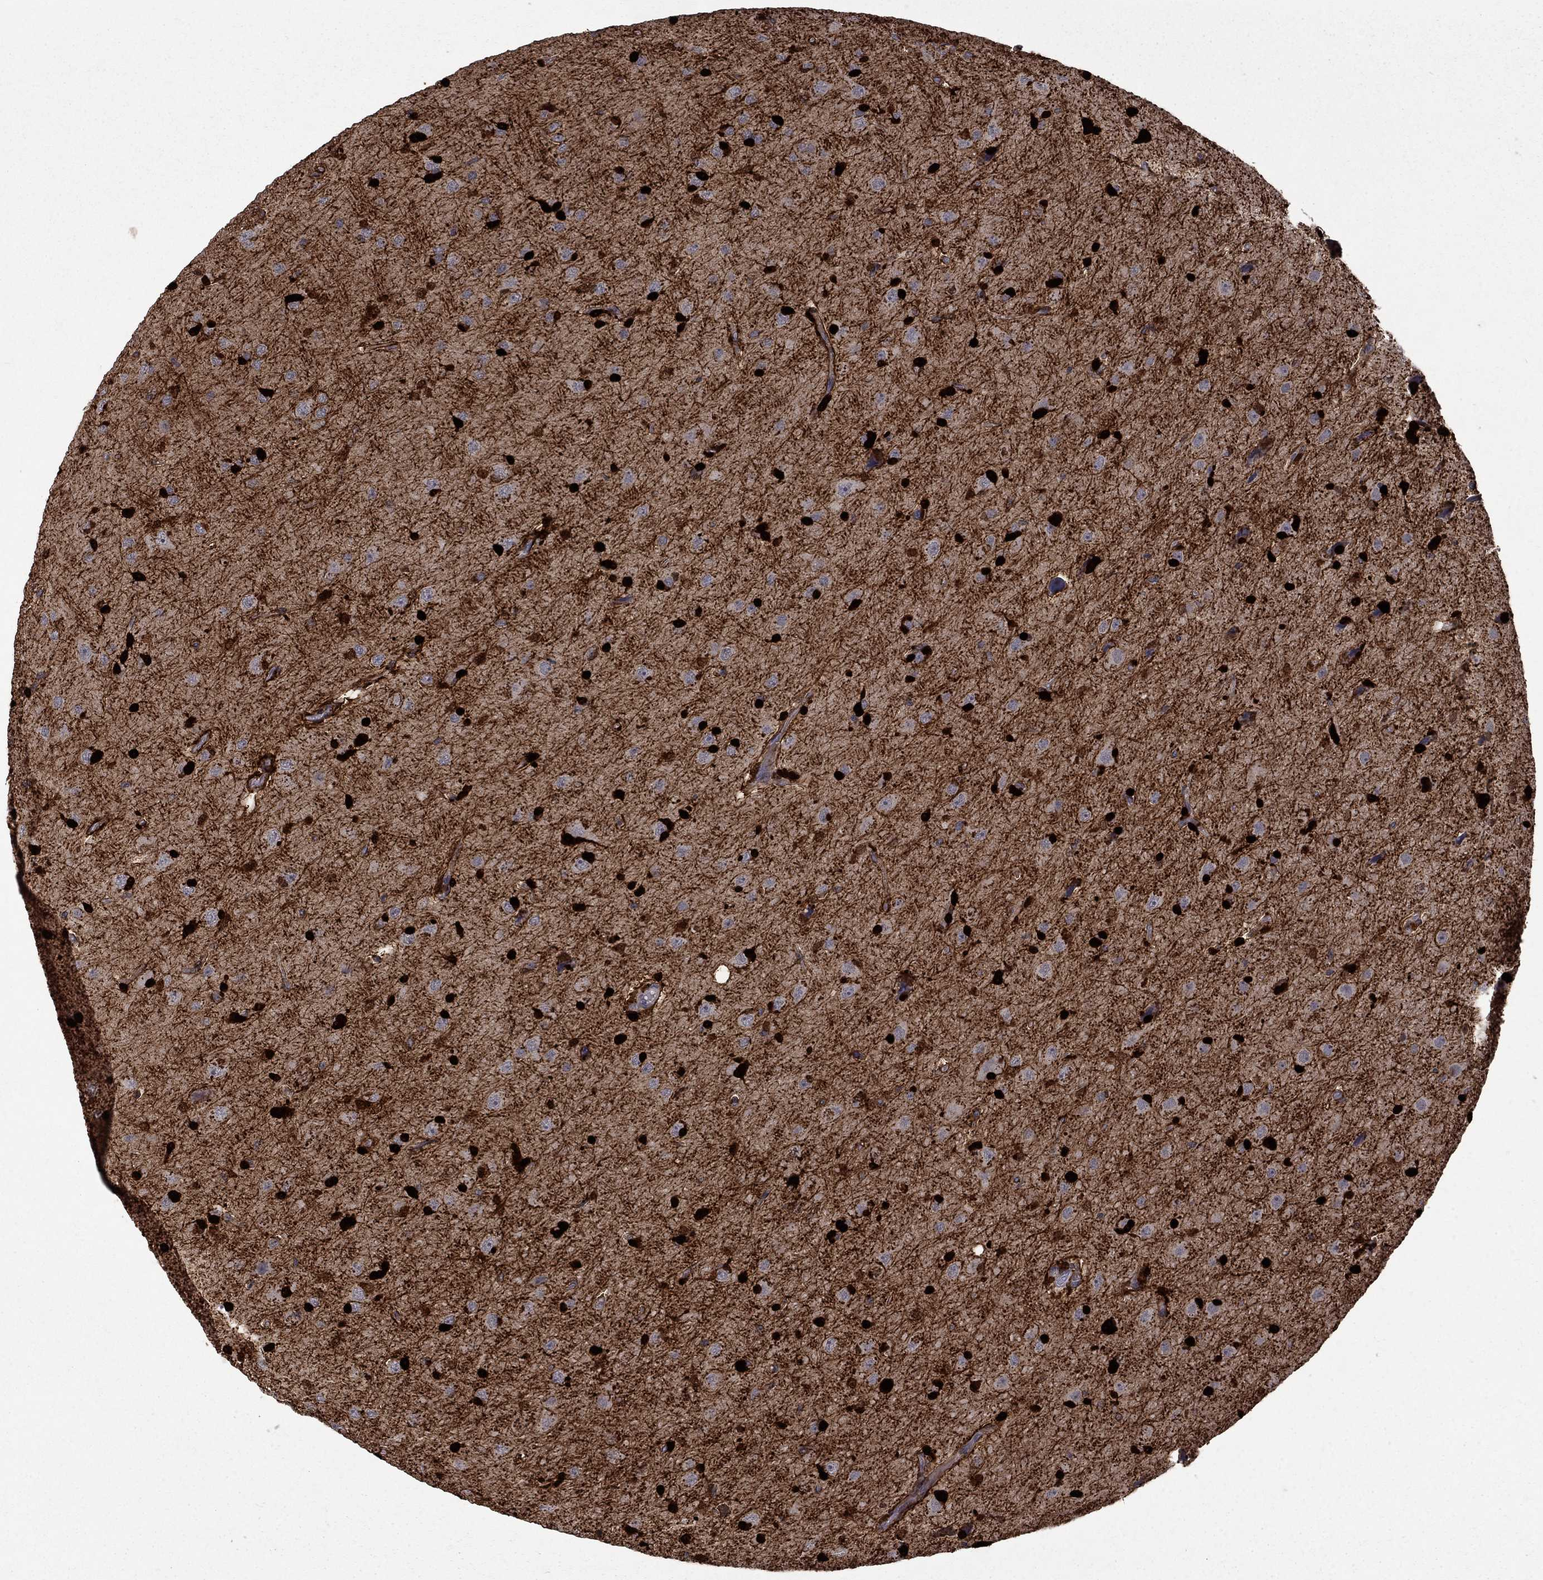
{"staining": {"intensity": "strong", "quantity": ">75%", "location": "nuclear"}, "tissue": "glioma", "cell_type": "Tumor cells", "image_type": "cancer", "snomed": [{"axis": "morphology", "description": "Glioma, malignant, NOS"}, {"axis": "topography", "description": "Cerebral cortex"}], "caption": "Human glioma stained with a protein marker shows strong staining in tumor cells.", "gene": "CBR1", "patient": {"sex": "male", "age": 58}}